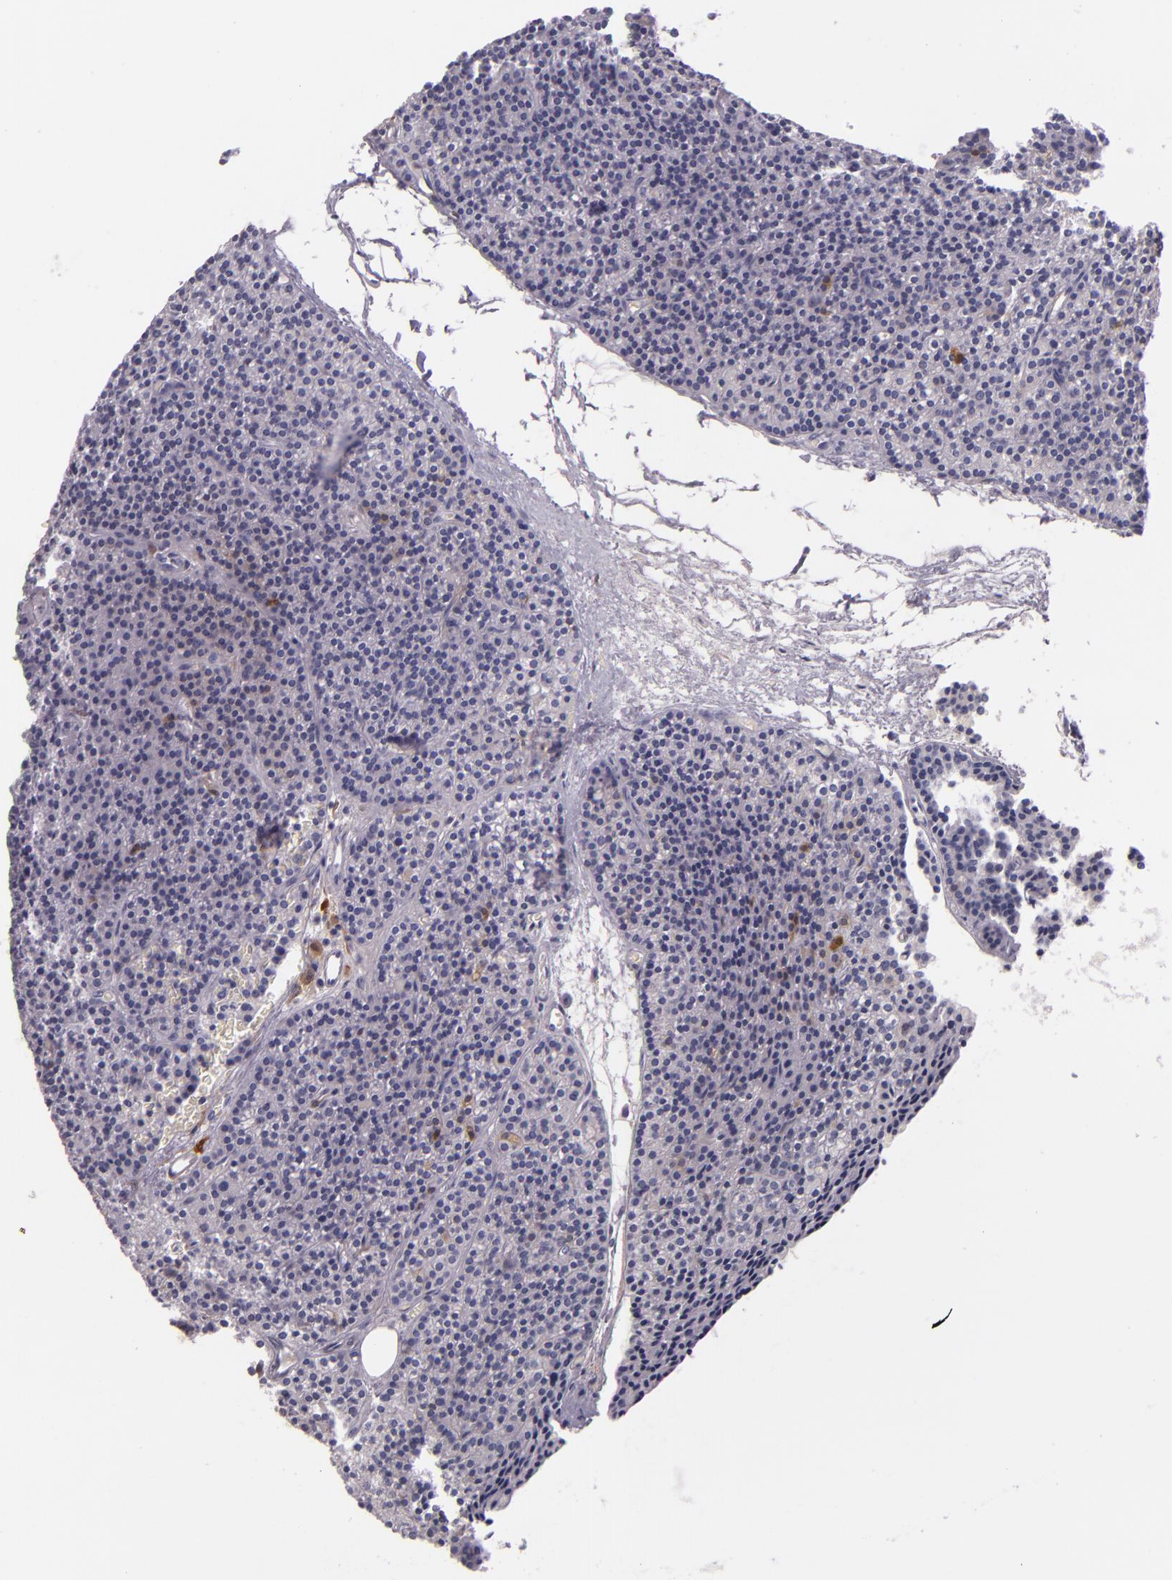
{"staining": {"intensity": "negative", "quantity": "none", "location": "none"}, "tissue": "parathyroid gland", "cell_type": "Glandular cells", "image_type": "normal", "snomed": [{"axis": "morphology", "description": "Normal tissue, NOS"}, {"axis": "topography", "description": "Parathyroid gland"}], "caption": "This micrograph is of unremarkable parathyroid gland stained with immunohistochemistry (IHC) to label a protein in brown with the nuclei are counter-stained blue. There is no expression in glandular cells. (DAB immunohistochemistry (IHC) with hematoxylin counter stain).", "gene": "MT1A", "patient": {"sex": "male", "age": 57}}